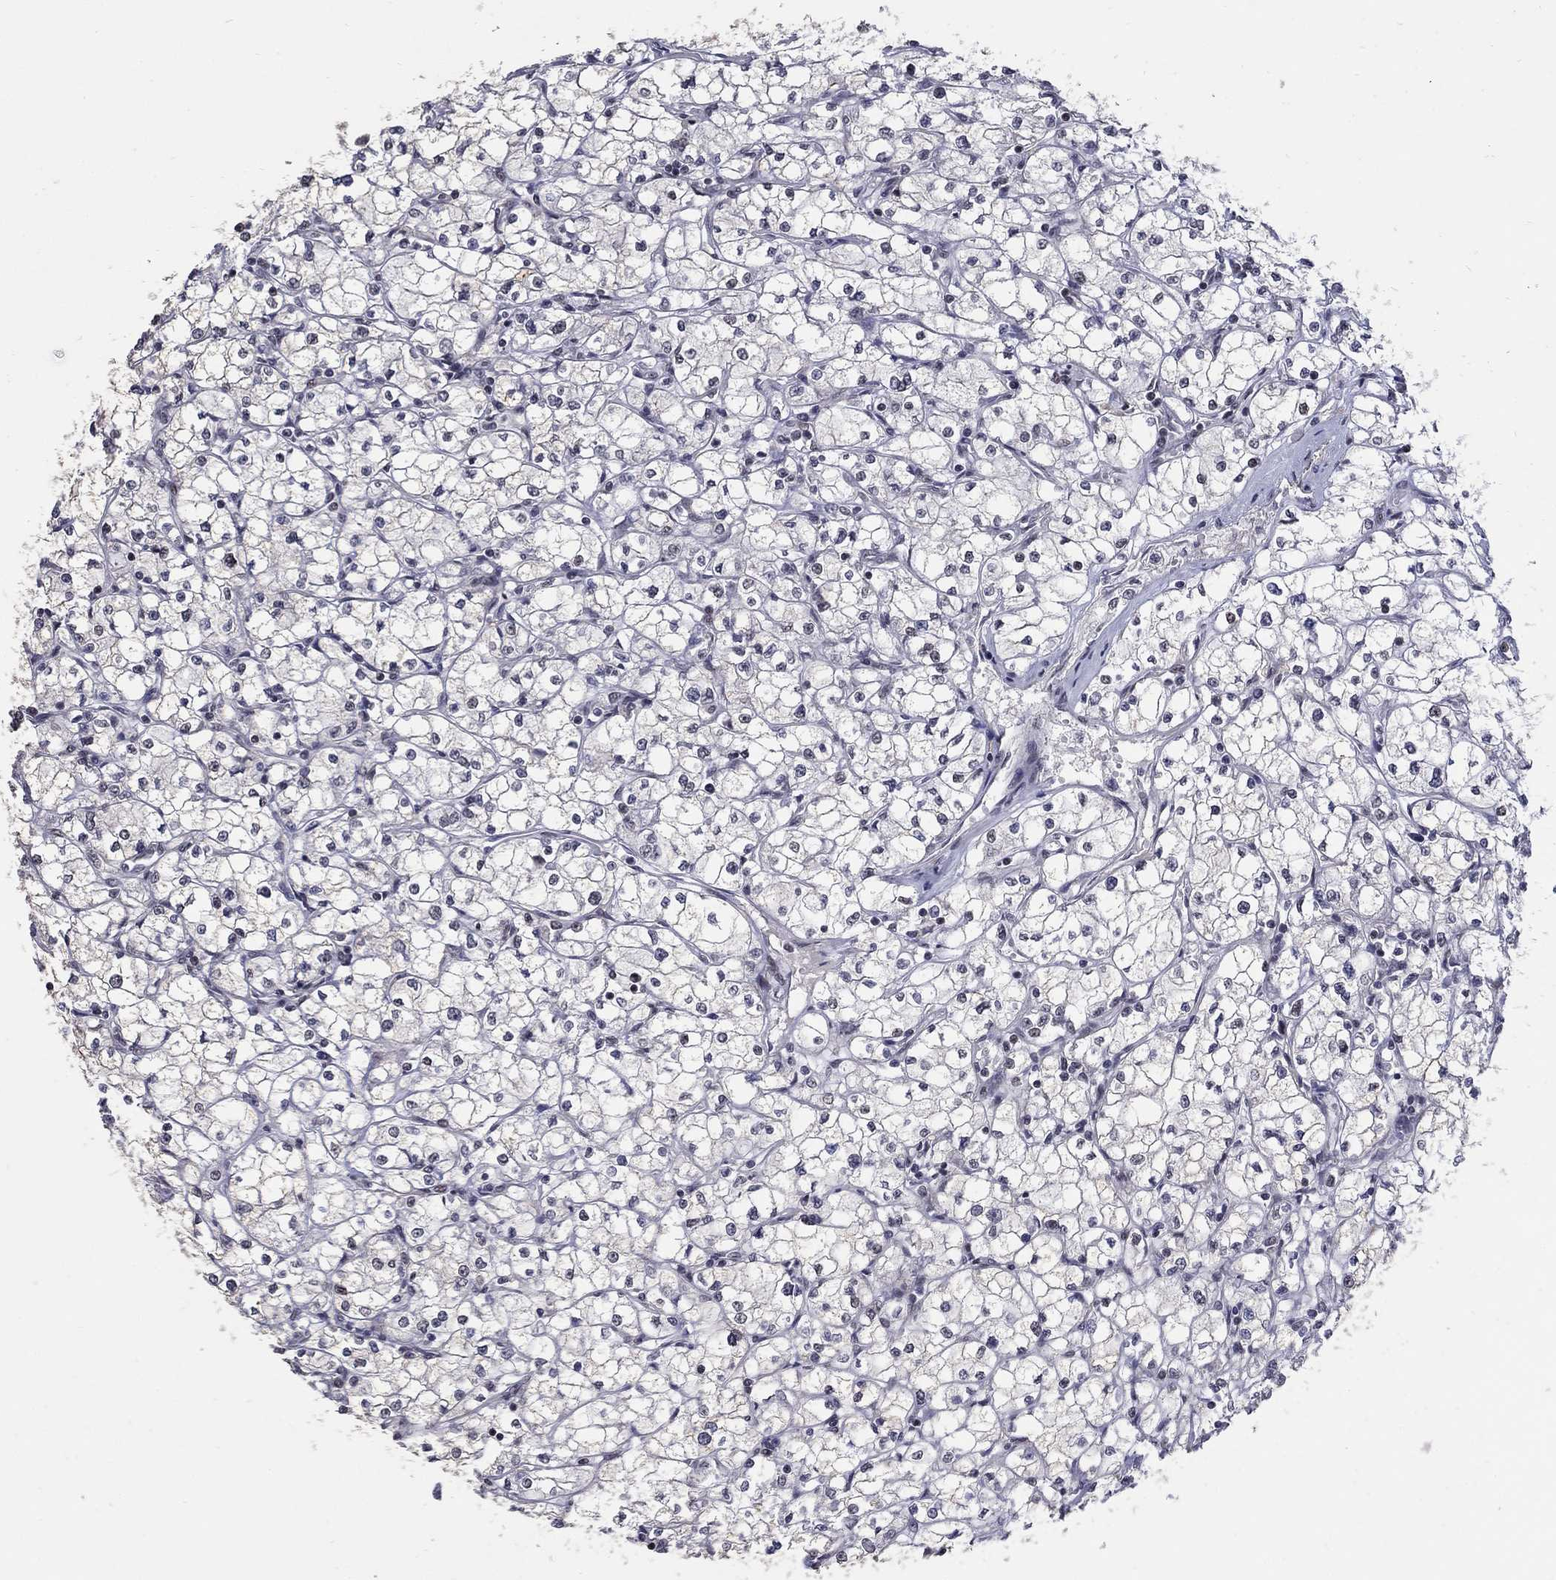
{"staining": {"intensity": "negative", "quantity": "none", "location": "none"}, "tissue": "renal cancer", "cell_type": "Tumor cells", "image_type": "cancer", "snomed": [{"axis": "morphology", "description": "Adenocarcinoma, NOS"}, {"axis": "topography", "description": "Kidney"}], "caption": "Image shows no protein staining in tumor cells of renal adenocarcinoma tissue.", "gene": "PNISR", "patient": {"sex": "male", "age": 67}}